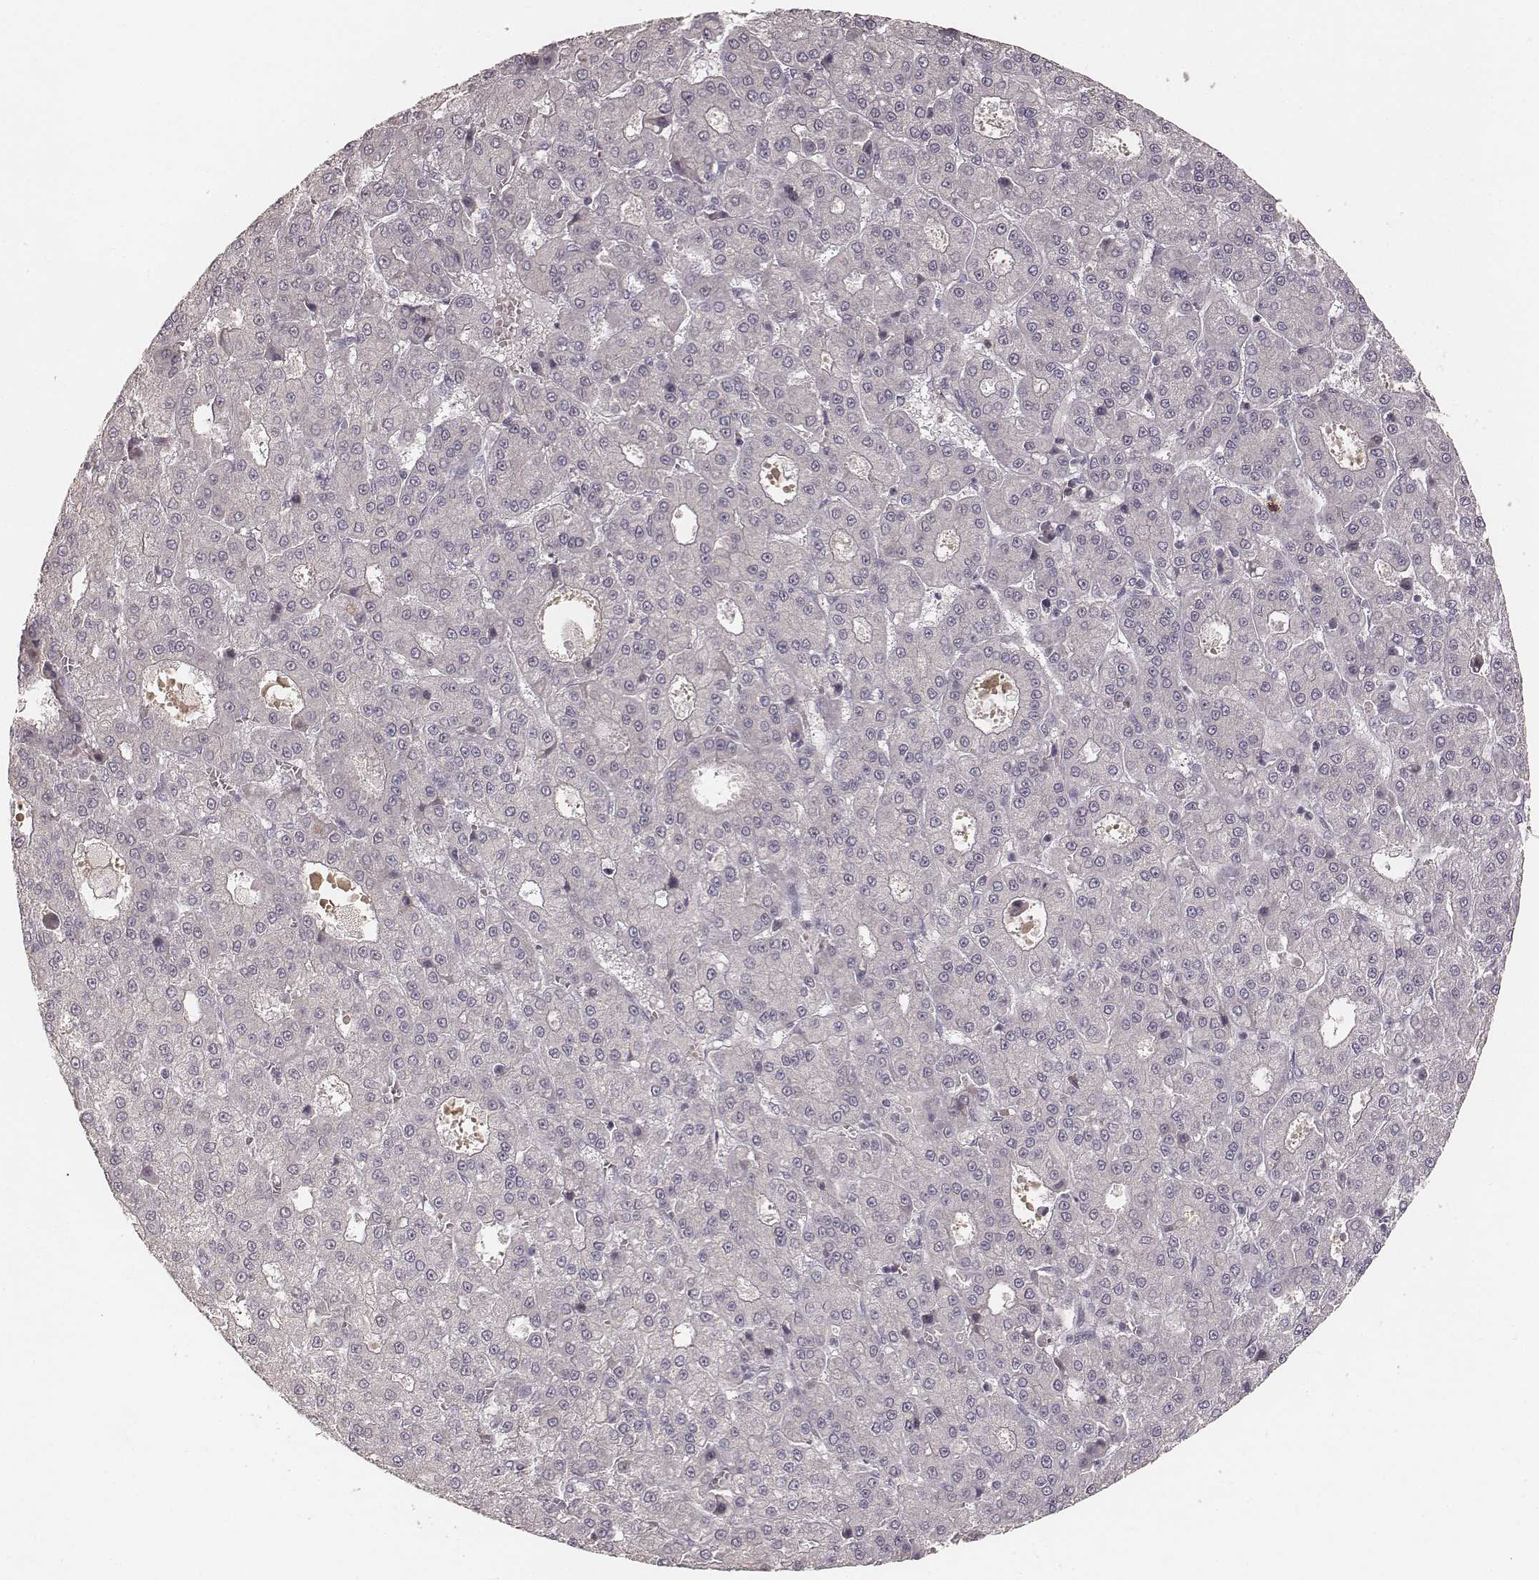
{"staining": {"intensity": "negative", "quantity": "none", "location": "none"}, "tissue": "liver cancer", "cell_type": "Tumor cells", "image_type": "cancer", "snomed": [{"axis": "morphology", "description": "Carcinoma, Hepatocellular, NOS"}, {"axis": "topography", "description": "Liver"}], "caption": "IHC micrograph of liver cancer (hepatocellular carcinoma) stained for a protein (brown), which exhibits no positivity in tumor cells.", "gene": "CD8A", "patient": {"sex": "male", "age": 70}}